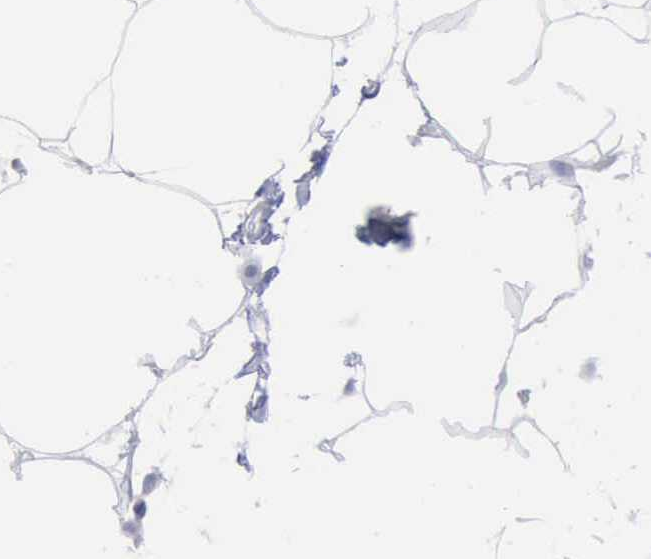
{"staining": {"intensity": "negative", "quantity": "none", "location": "none"}, "tissue": "adipose tissue", "cell_type": "Adipocytes", "image_type": "normal", "snomed": [{"axis": "morphology", "description": "Normal tissue, NOS"}, {"axis": "morphology", "description": "Duct carcinoma"}, {"axis": "topography", "description": "Breast"}, {"axis": "topography", "description": "Adipose tissue"}], "caption": "Immunohistochemistry histopathology image of unremarkable adipose tissue: adipose tissue stained with DAB displays no significant protein staining in adipocytes. The staining is performed using DAB brown chromogen with nuclei counter-stained in using hematoxylin.", "gene": "VCAM1", "patient": {"sex": "female", "age": 37}}